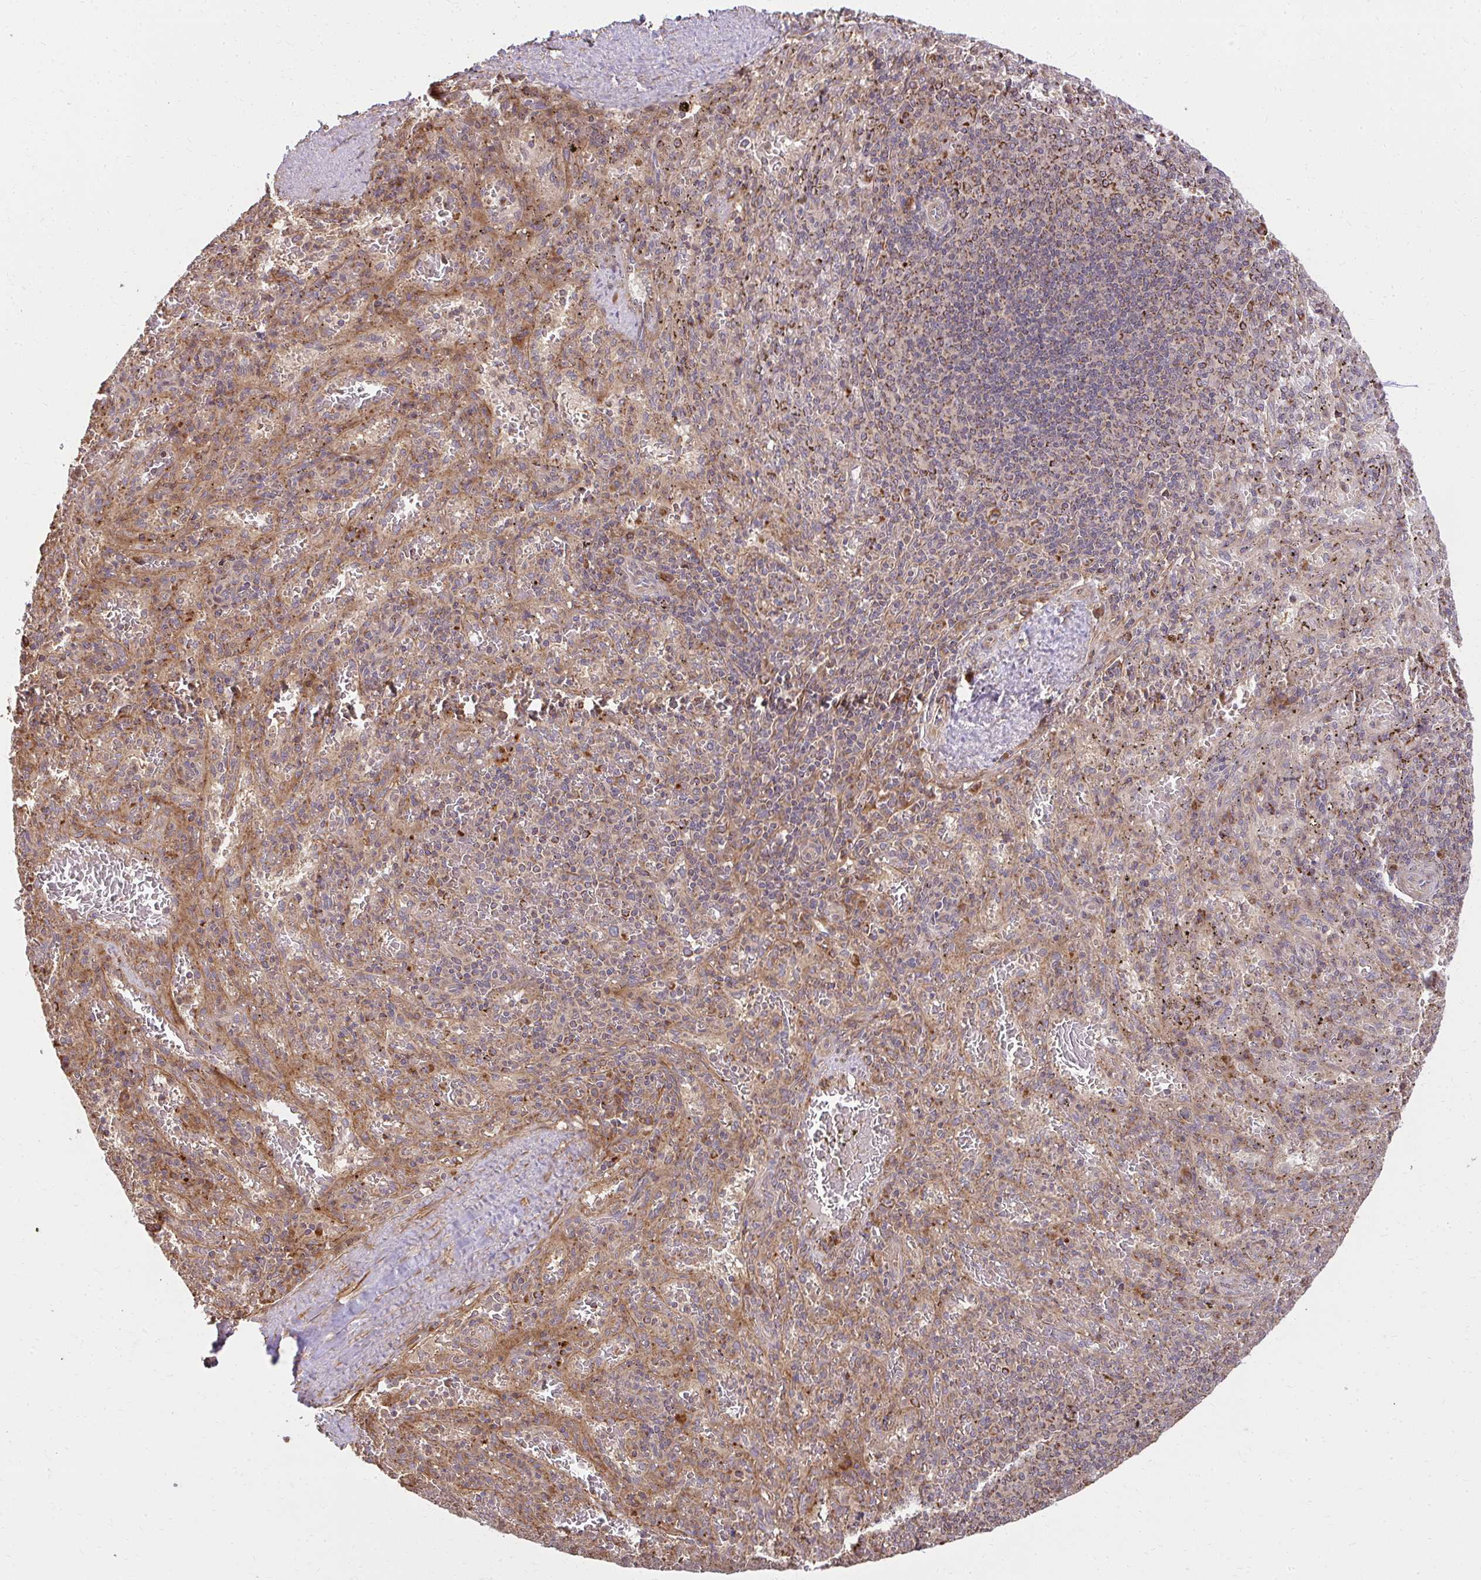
{"staining": {"intensity": "moderate", "quantity": ">75%", "location": "cytoplasmic/membranous"}, "tissue": "spleen", "cell_type": "Cells in red pulp", "image_type": "normal", "snomed": [{"axis": "morphology", "description": "Normal tissue, NOS"}, {"axis": "topography", "description": "Spleen"}], "caption": "IHC histopathology image of unremarkable spleen: spleen stained using immunohistochemistry (IHC) displays medium levels of moderate protein expression localized specifically in the cytoplasmic/membranous of cells in red pulp, appearing as a cytoplasmic/membranous brown color.", "gene": "GNS", "patient": {"sex": "male", "age": 57}}